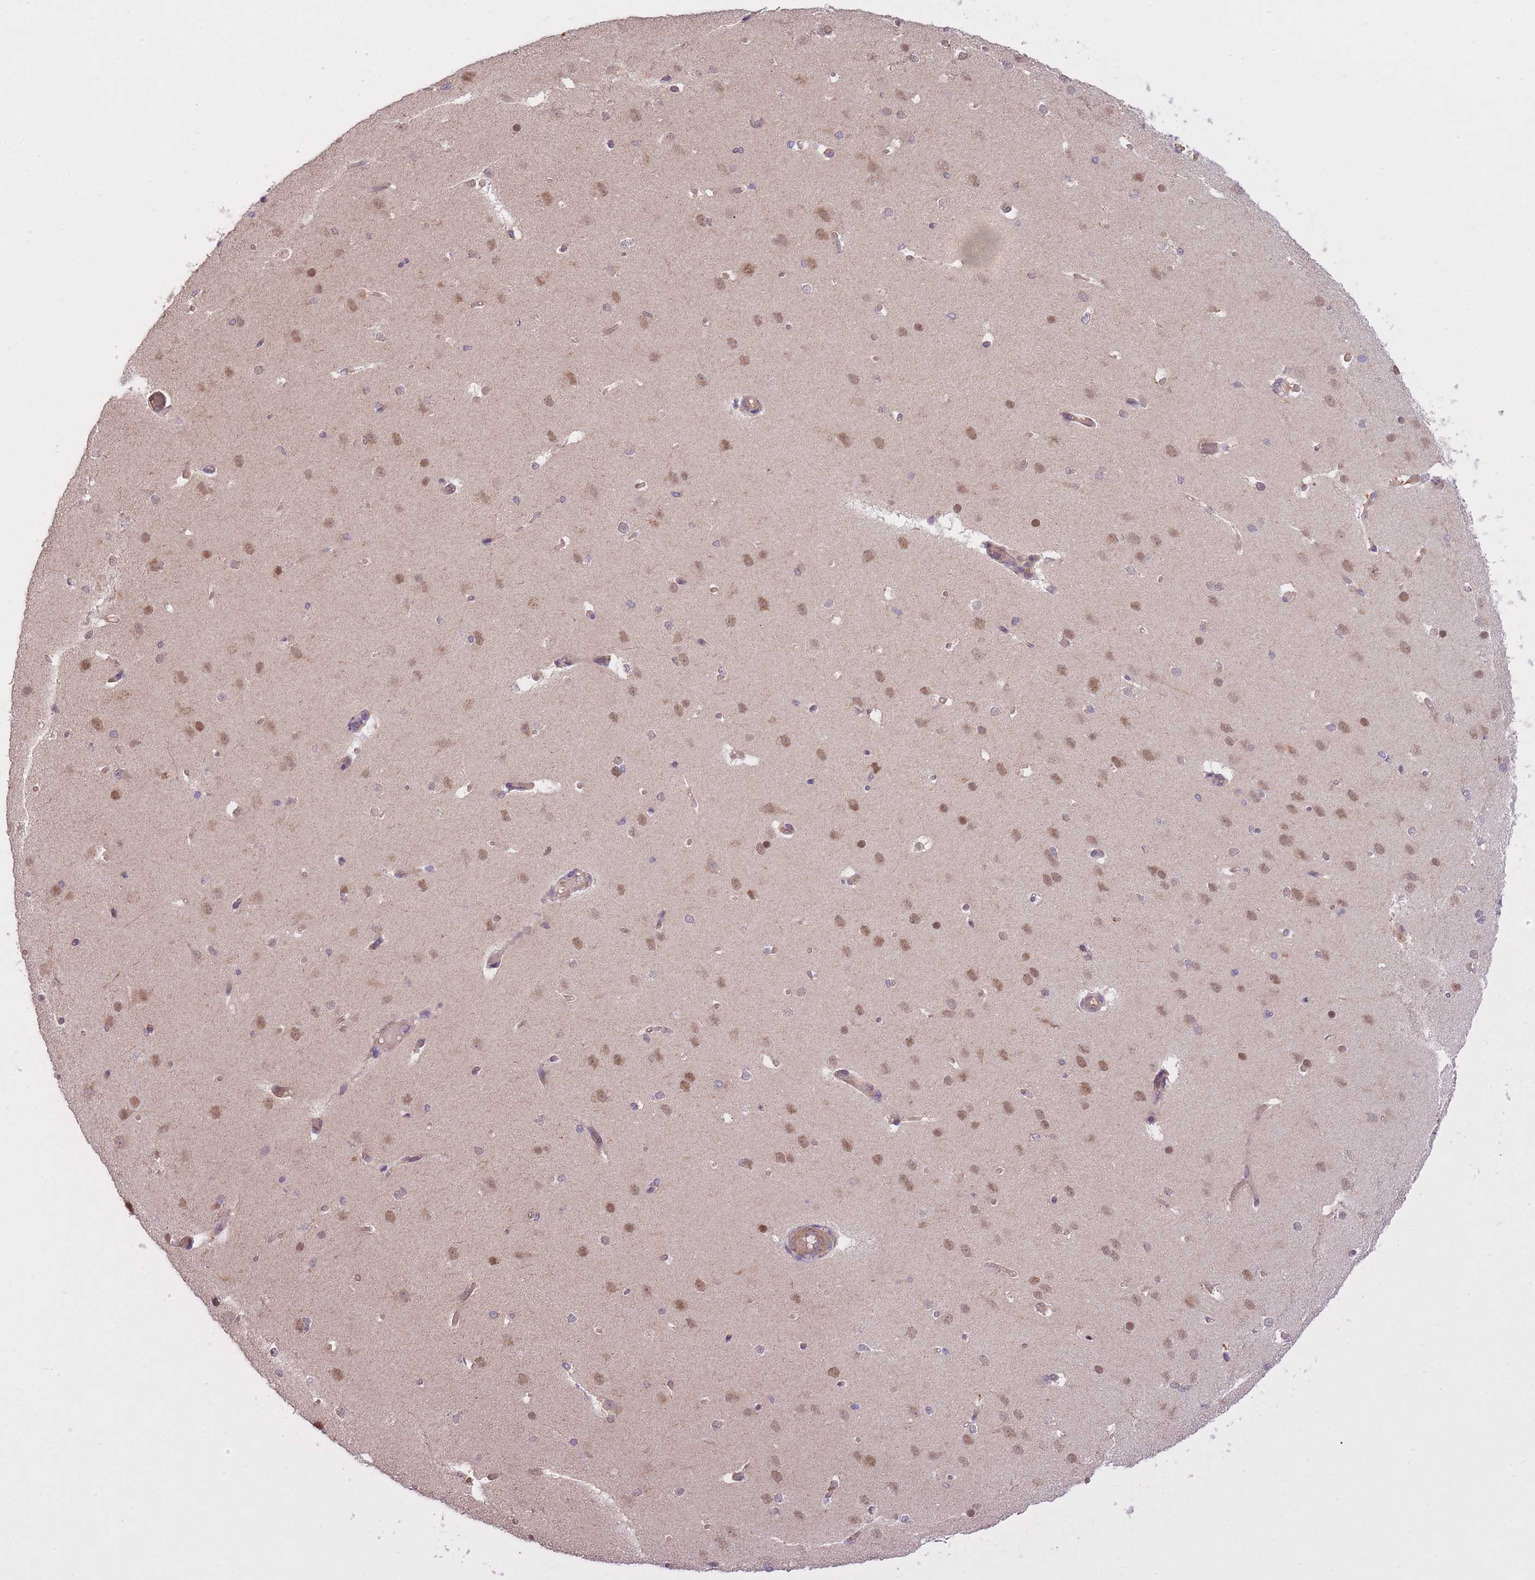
{"staining": {"intensity": "weak", "quantity": "25%-75%", "location": "cytoplasmic/membranous"}, "tissue": "cerebral cortex", "cell_type": "Endothelial cells", "image_type": "normal", "snomed": [{"axis": "morphology", "description": "Normal tissue, NOS"}, {"axis": "morphology", "description": "Inflammation, NOS"}, {"axis": "topography", "description": "Cerebral cortex"}], "caption": "Immunohistochemistry staining of unremarkable cerebral cortex, which demonstrates low levels of weak cytoplasmic/membranous positivity in about 25%-75% of endothelial cells indicating weak cytoplasmic/membranous protein expression. The staining was performed using DAB (3,3'-diaminobenzidine) (brown) for protein detection and nuclei were counterstained in hematoxylin (blue).", "gene": "POLR3F", "patient": {"sex": "male", "age": 6}}